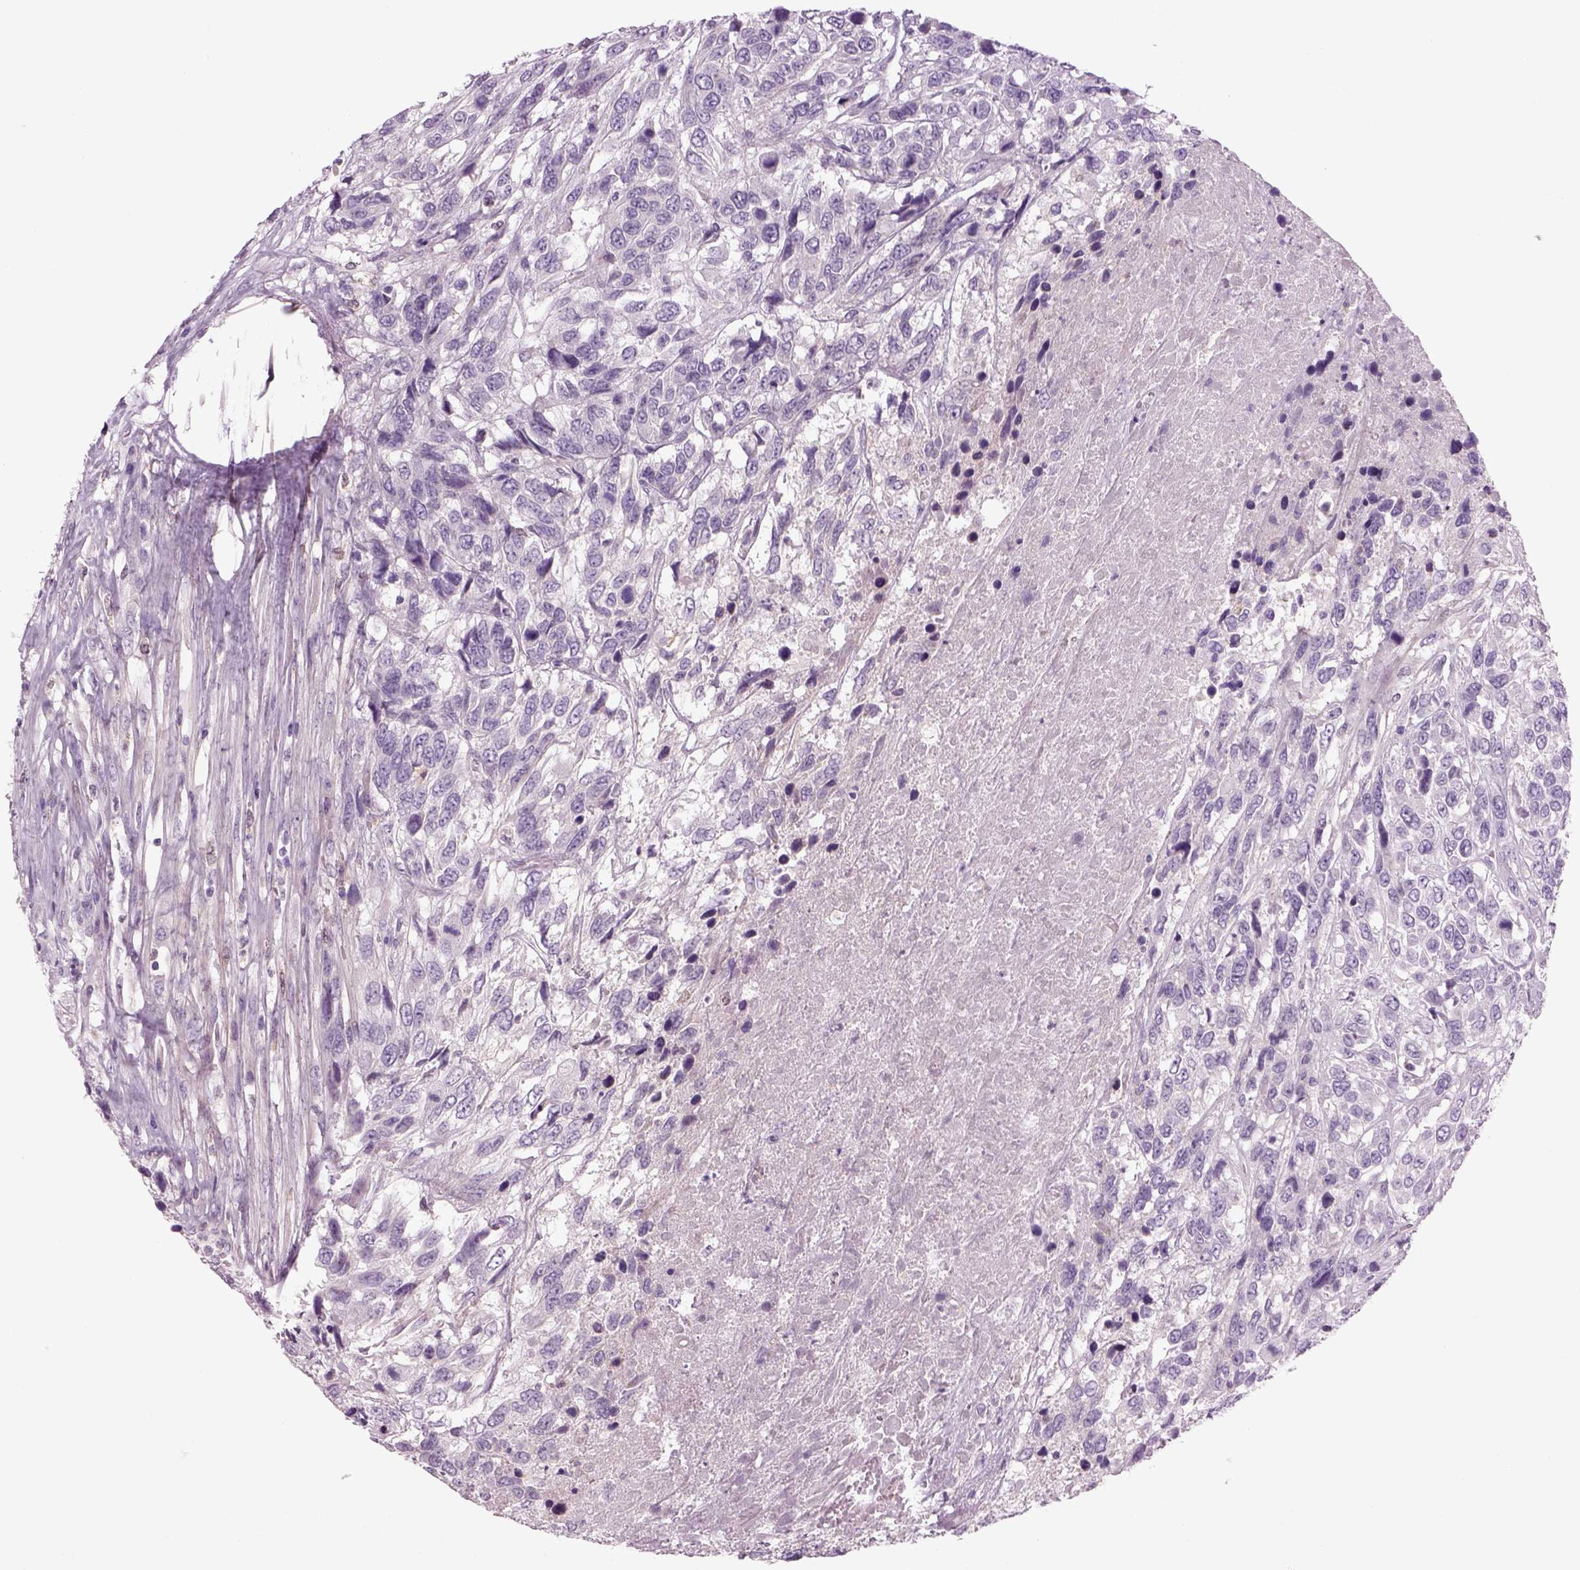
{"staining": {"intensity": "negative", "quantity": "none", "location": "none"}, "tissue": "urothelial cancer", "cell_type": "Tumor cells", "image_type": "cancer", "snomed": [{"axis": "morphology", "description": "Urothelial carcinoma, High grade"}, {"axis": "topography", "description": "Urinary bladder"}], "caption": "Photomicrograph shows no significant protein staining in tumor cells of urothelial carcinoma (high-grade).", "gene": "MDH1B", "patient": {"sex": "female", "age": 70}}